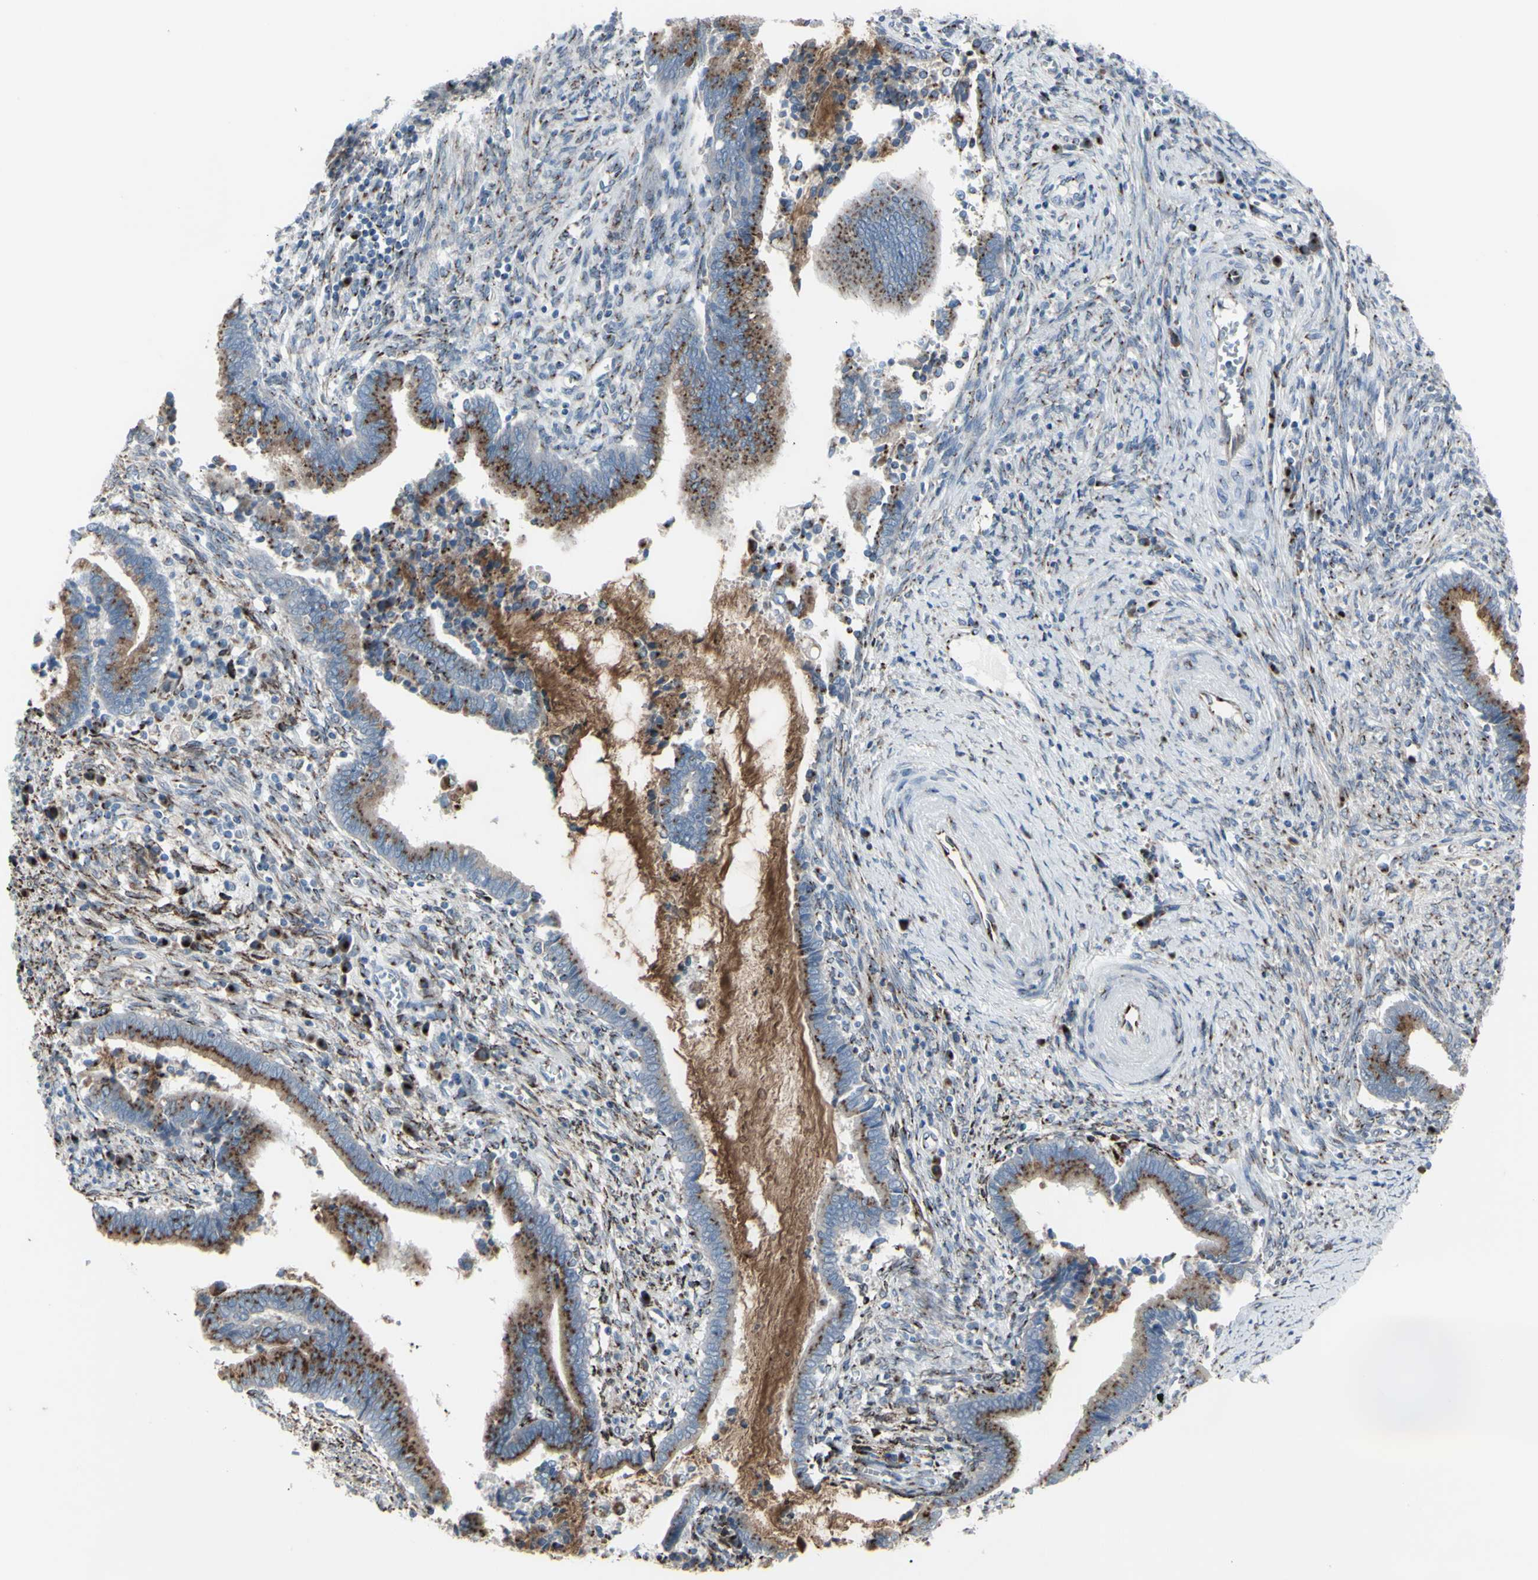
{"staining": {"intensity": "strong", "quantity": ">75%", "location": "cytoplasmic/membranous"}, "tissue": "cervical cancer", "cell_type": "Tumor cells", "image_type": "cancer", "snomed": [{"axis": "morphology", "description": "Adenocarcinoma, NOS"}, {"axis": "topography", "description": "Cervix"}], "caption": "There is high levels of strong cytoplasmic/membranous staining in tumor cells of cervical cancer (adenocarcinoma), as demonstrated by immunohistochemical staining (brown color).", "gene": "GLG1", "patient": {"sex": "female", "age": 44}}